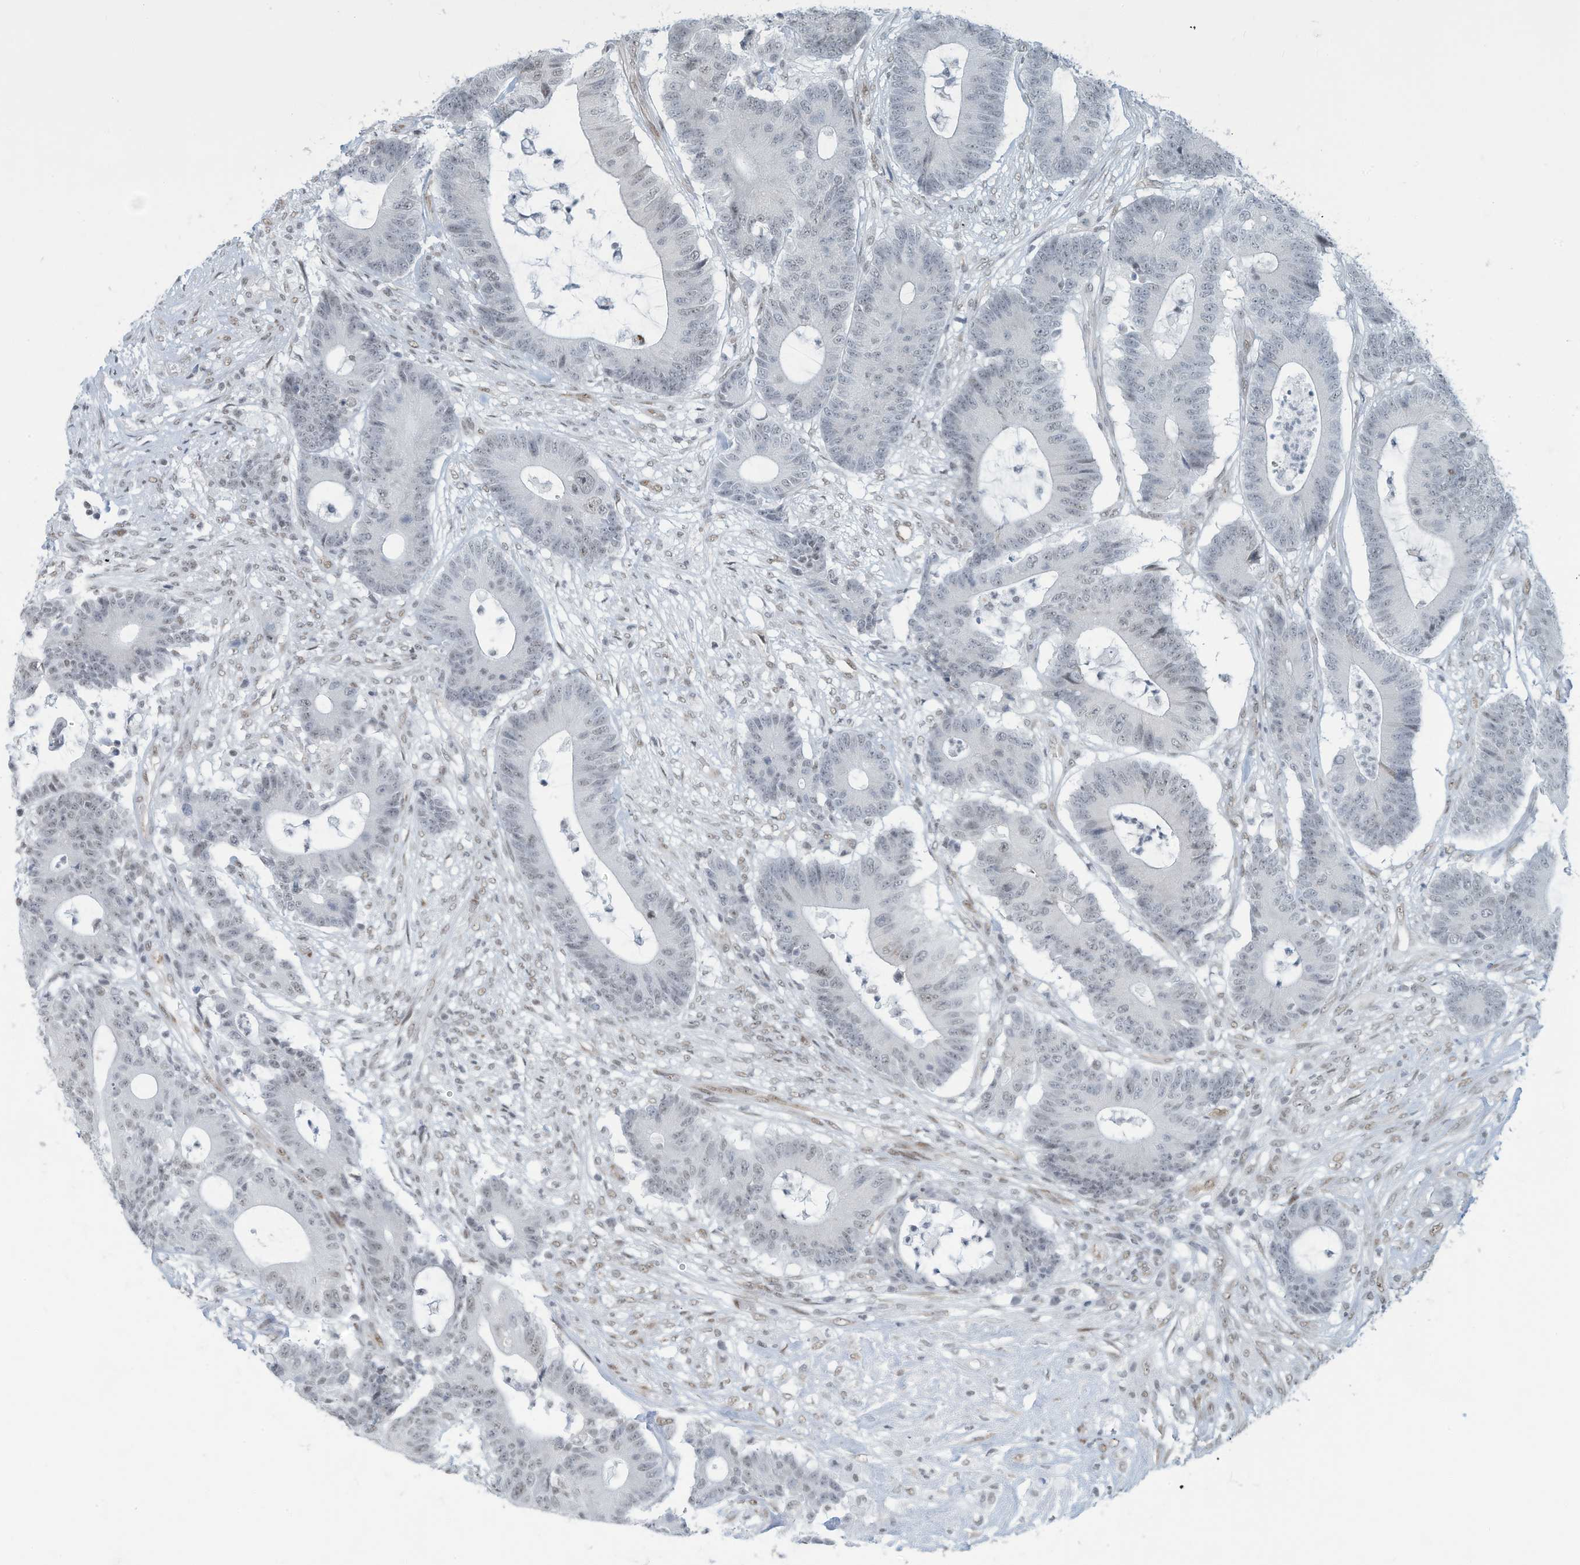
{"staining": {"intensity": "weak", "quantity": "25%-75%", "location": "nuclear"}, "tissue": "colorectal cancer", "cell_type": "Tumor cells", "image_type": "cancer", "snomed": [{"axis": "morphology", "description": "Adenocarcinoma, NOS"}, {"axis": "topography", "description": "Colon"}], "caption": "An immunohistochemistry (IHC) micrograph of tumor tissue is shown. Protein staining in brown shows weak nuclear positivity in colorectal cancer (adenocarcinoma) within tumor cells. Using DAB (3,3'-diaminobenzidine) (brown) and hematoxylin (blue) stains, captured at high magnification using brightfield microscopy.", "gene": "SARNP", "patient": {"sex": "female", "age": 84}}